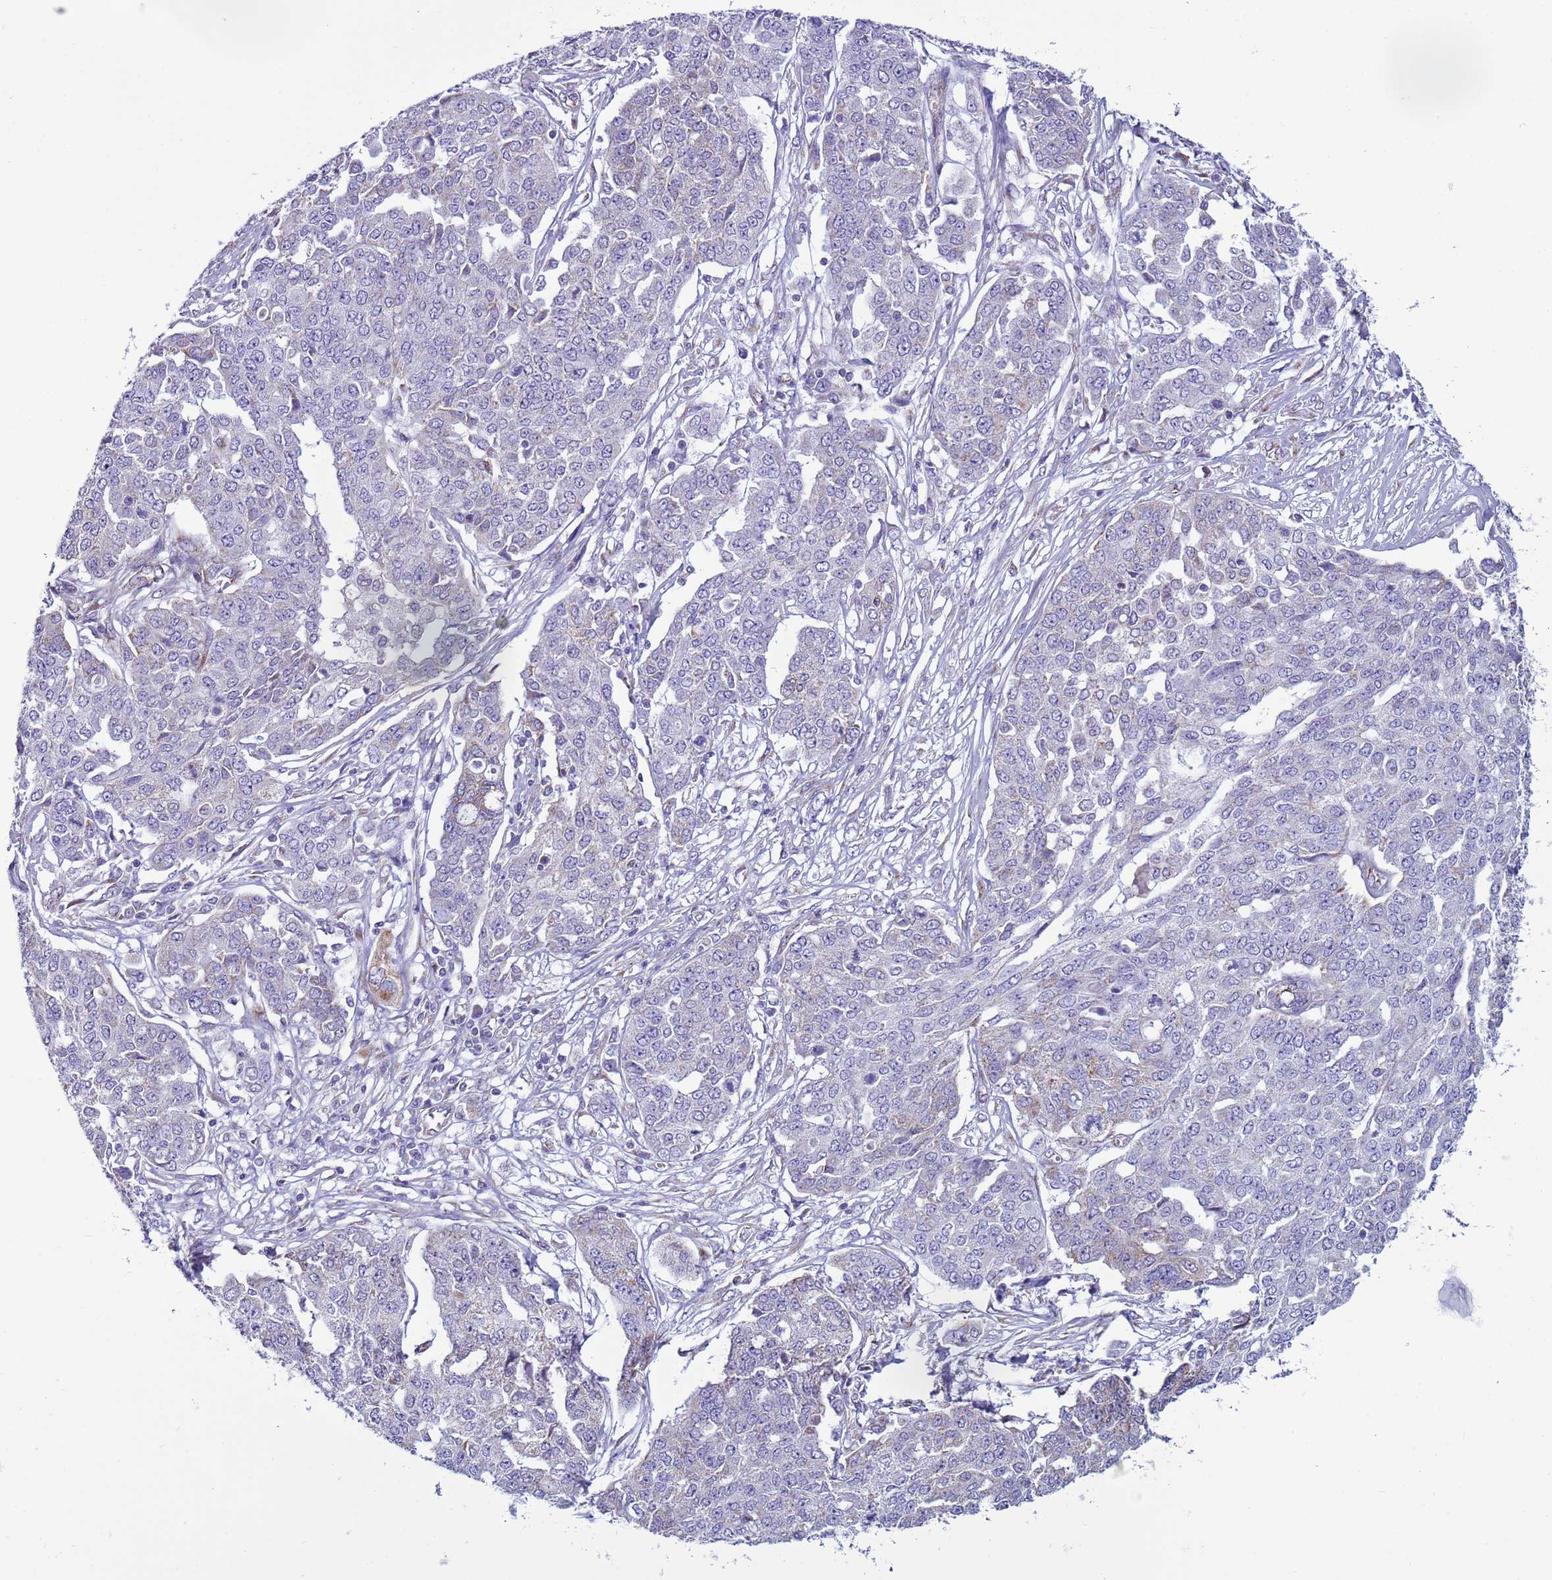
{"staining": {"intensity": "weak", "quantity": "<25%", "location": "cytoplasmic/membranous"}, "tissue": "ovarian cancer", "cell_type": "Tumor cells", "image_type": "cancer", "snomed": [{"axis": "morphology", "description": "Cystadenocarcinoma, serous, NOS"}, {"axis": "topography", "description": "Soft tissue"}, {"axis": "topography", "description": "Ovary"}], "caption": "This is a histopathology image of immunohistochemistry (IHC) staining of ovarian serous cystadenocarcinoma, which shows no expression in tumor cells. (DAB immunohistochemistry, high magnification).", "gene": "NCALD", "patient": {"sex": "female", "age": 57}}